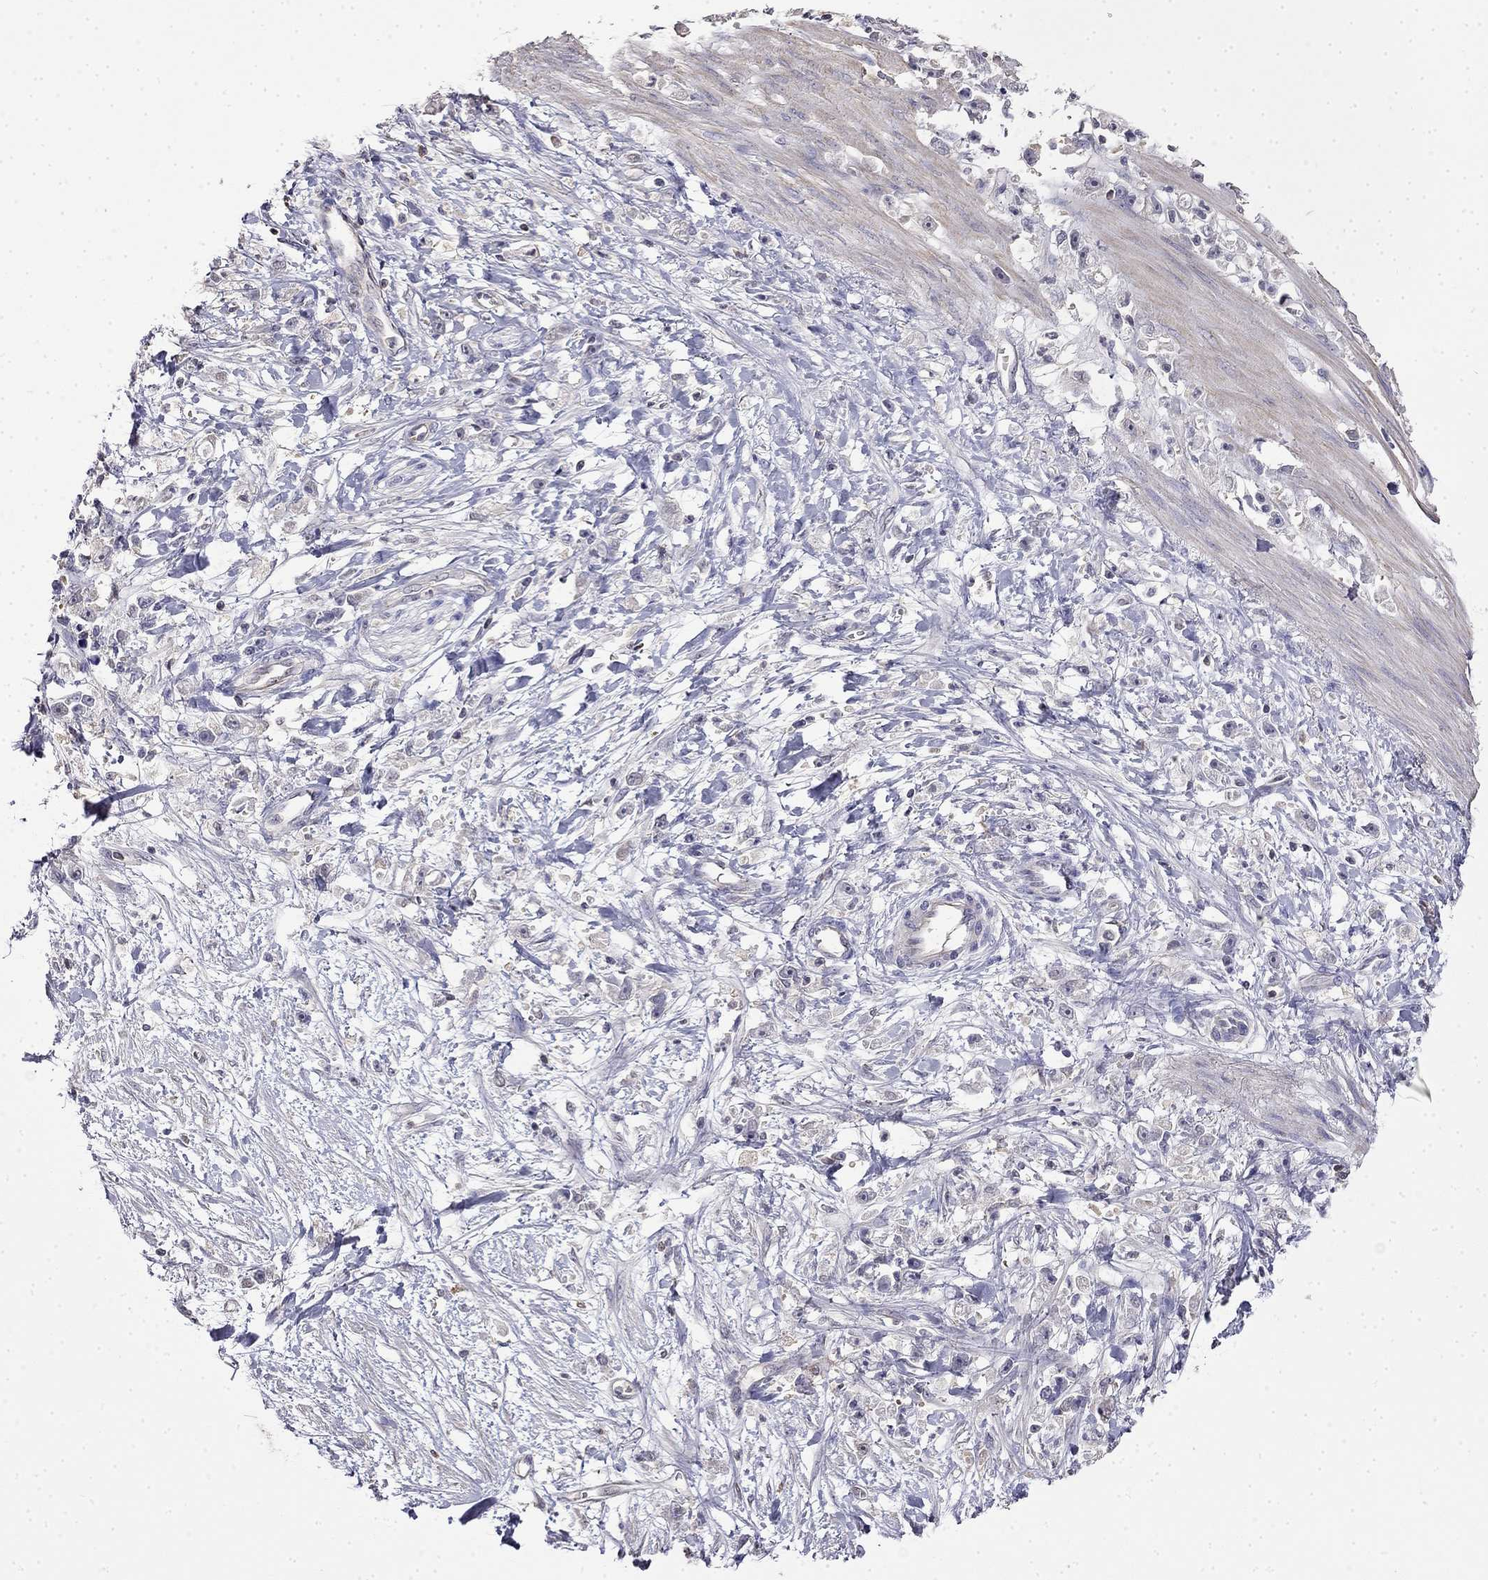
{"staining": {"intensity": "negative", "quantity": "none", "location": "none"}, "tissue": "stomach cancer", "cell_type": "Tumor cells", "image_type": "cancer", "snomed": [{"axis": "morphology", "description": "Adenocarcinoma, NOS"}, {"axis": "topography", "description": "Stomach"}], "caption": "IHC of human stomach adenocarcinoma demonstrates no staining in tumor cells.", "gene": "GUCA1B", "patient": {"sex": "female", "age": 59}}